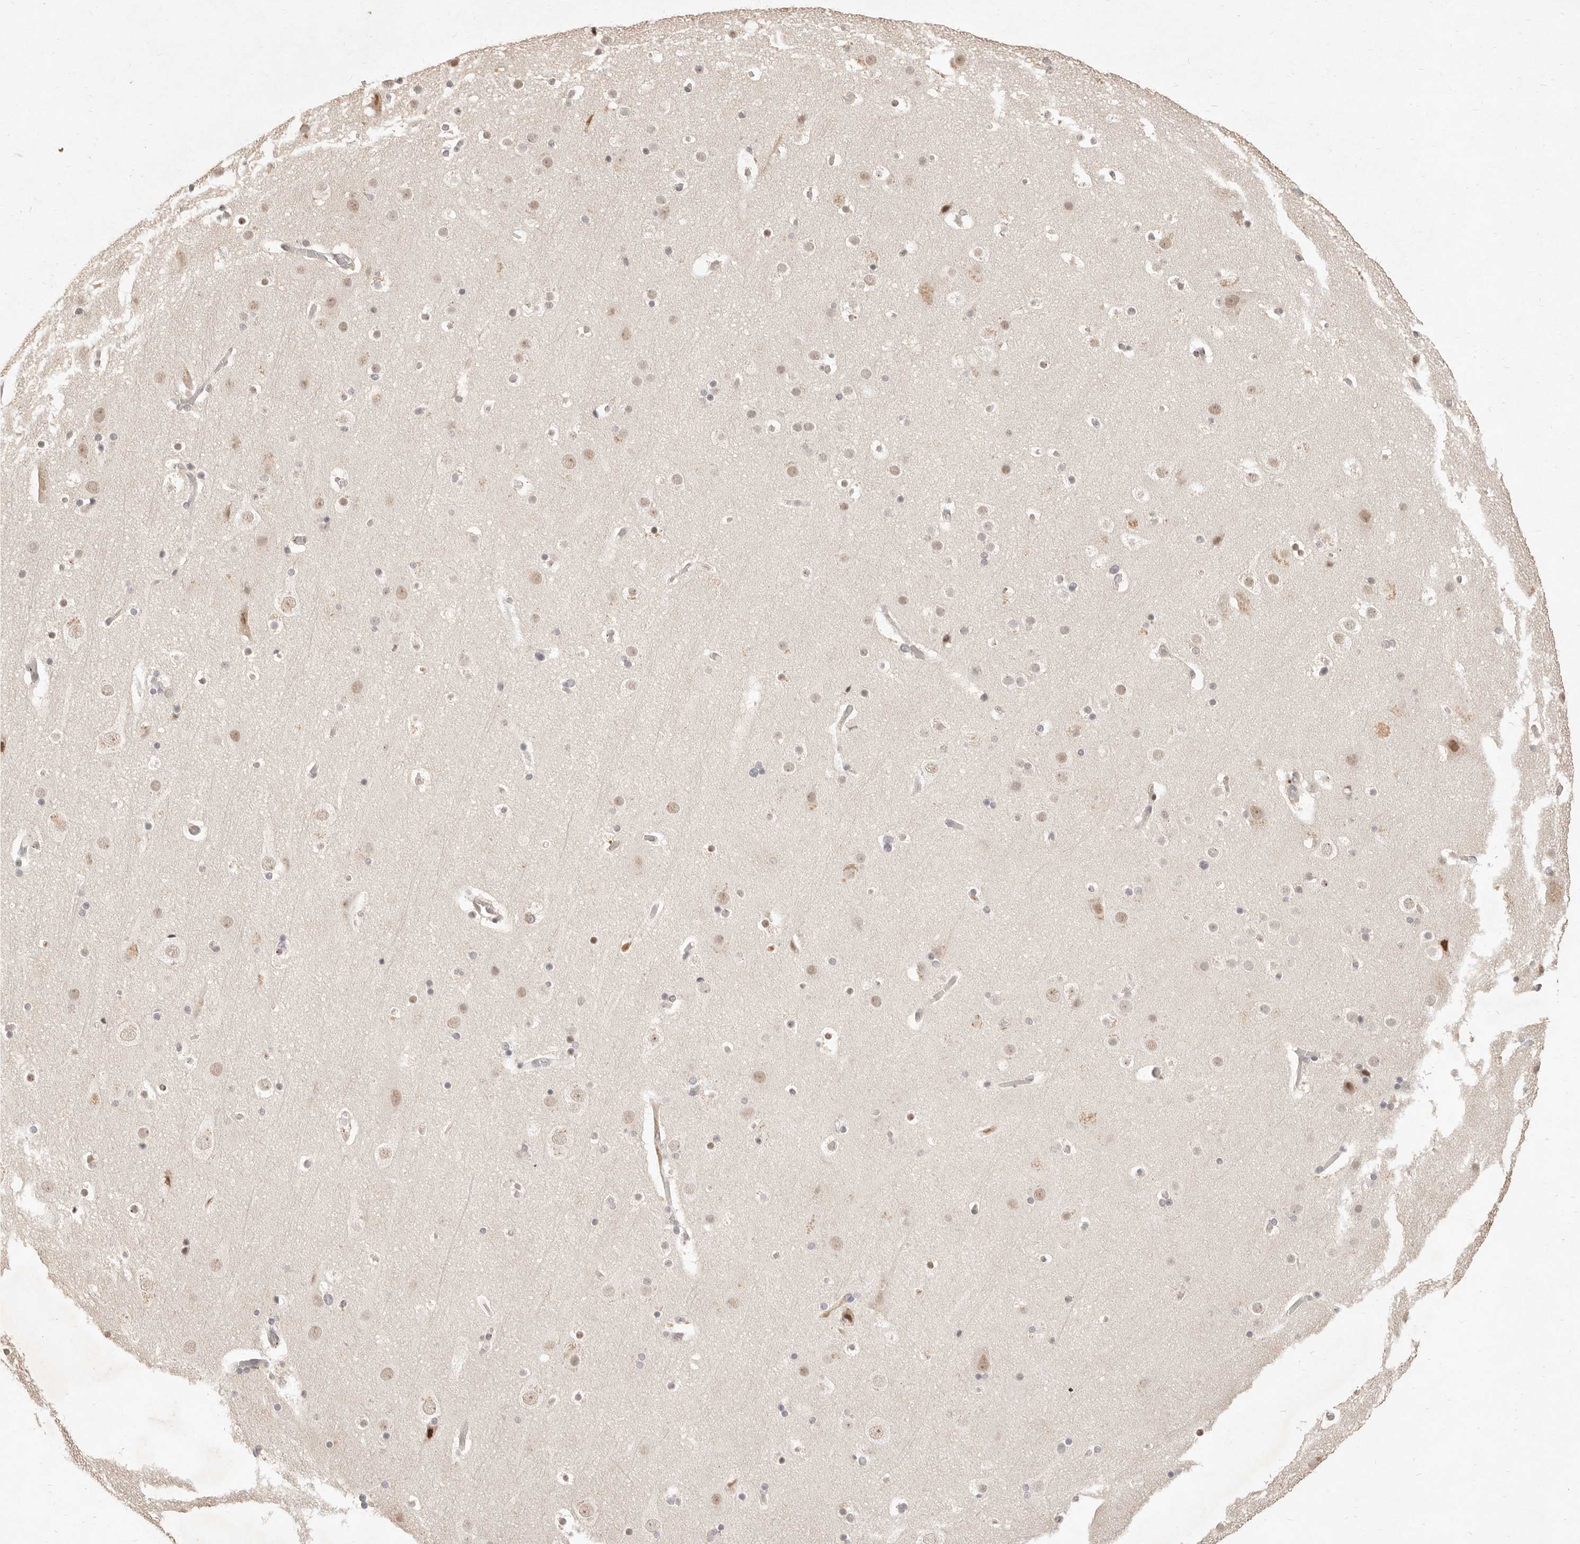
{"staining": {"intensity": "weak", "quantity": ">75%", "location": "cytoplasmic/membranous"}, "tissue": "cerebral cortex", "cell_type": "Endothelial cells", "image_type": "normal", "snomed": [{"axis": "morphology", "description": "Normal tissue, NOS"}, {"axis": "topography", "description": "Cerebral cortex"}], "caption": "Immunohistochemical staining of benign cerebral cortex demonstrates weak cytoplasmic/membranous protein positivity in about >75% of endothelial cells.", "gene": "MEP1A", "patient": {"sex": "male", "age": 57}}